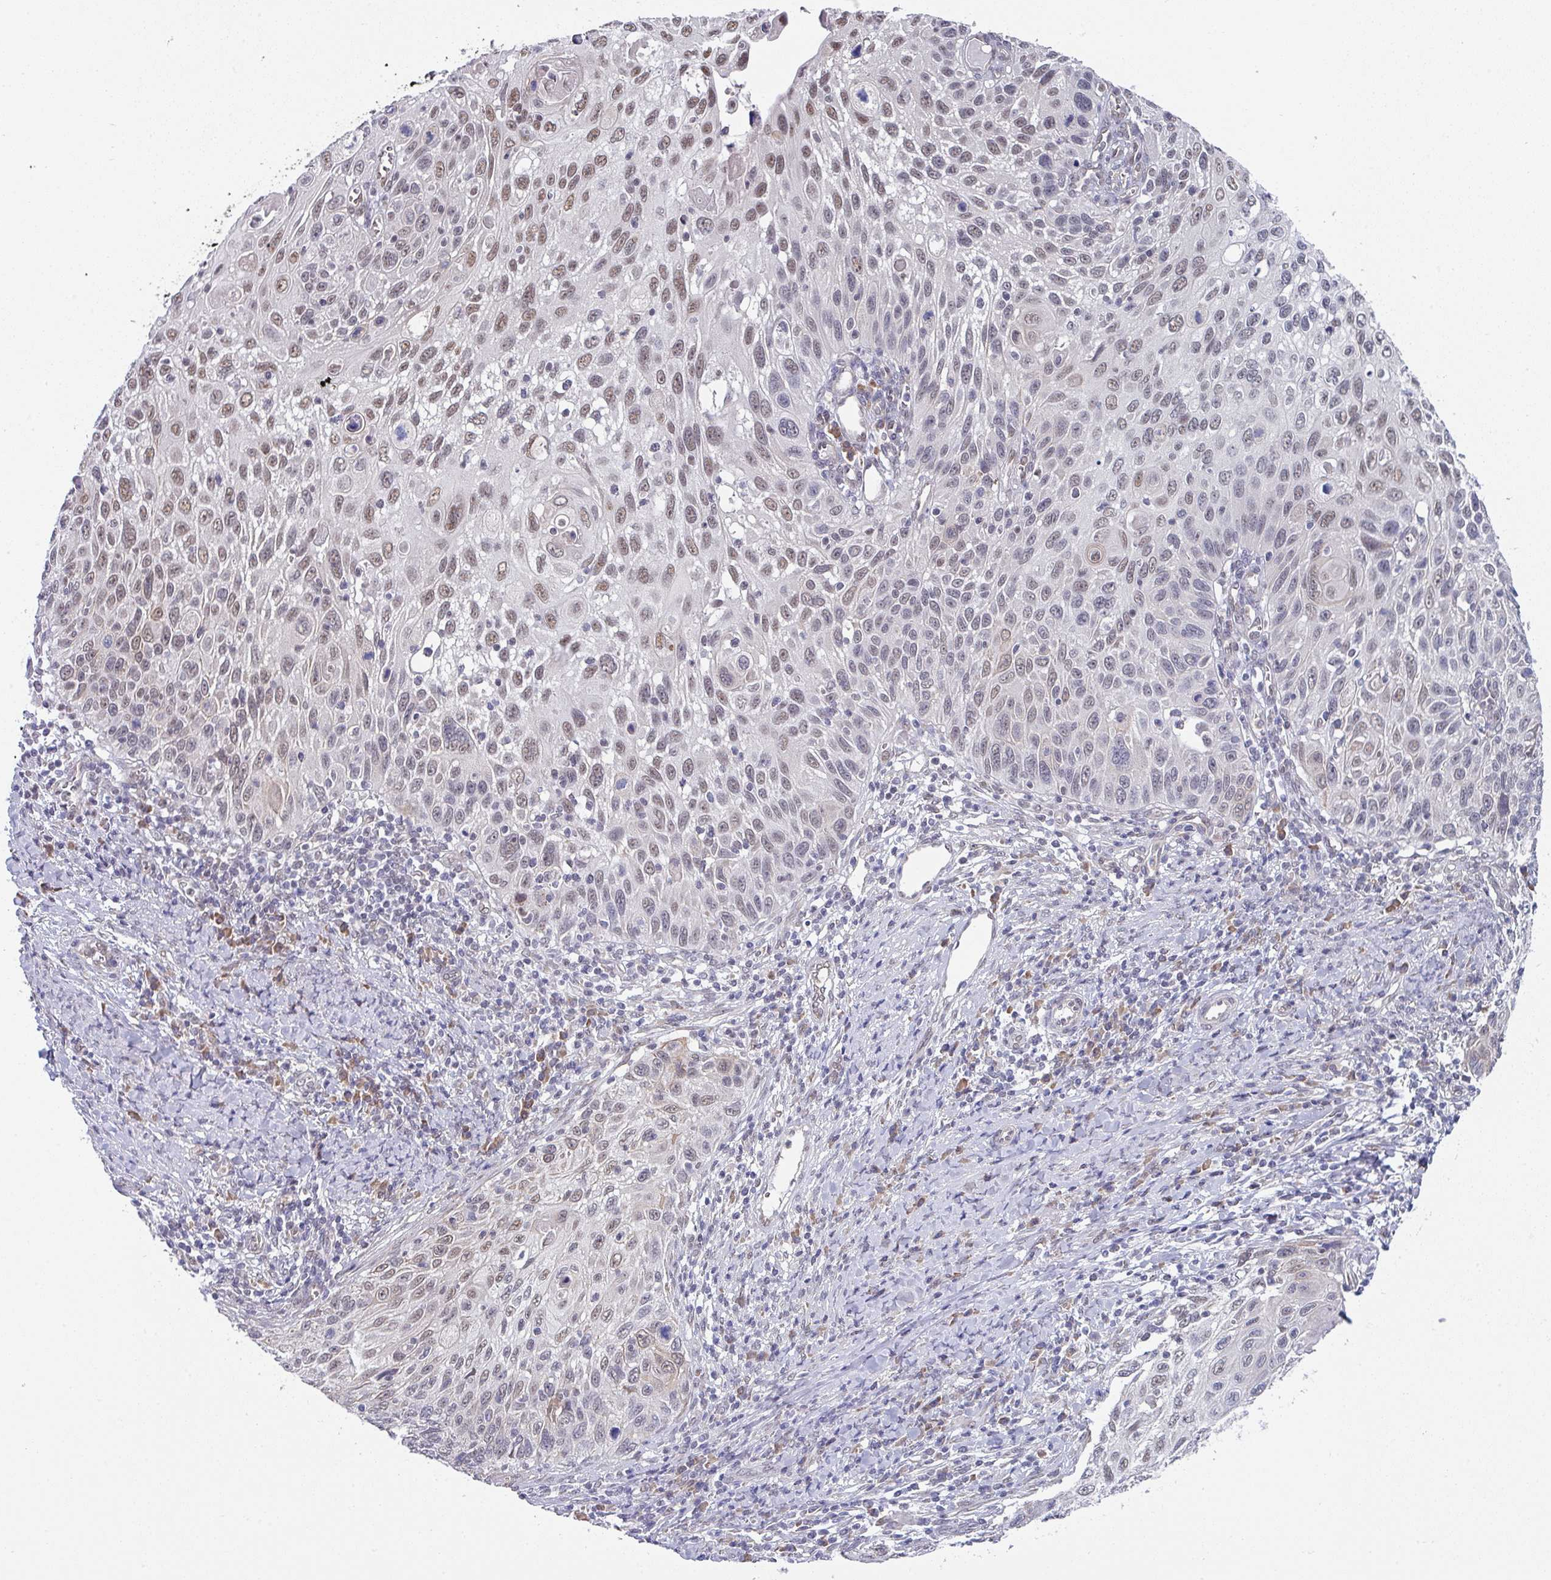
{"staining": {"intensity": "moderate", "quantity": ">75%", "location": "nuclear"}, "tissue": "cervical cancer", "cell_type": "Tumor cells", "image_type": "cancer", "snomed": [{"axis": "morphology", "description": "Squamous cell carcinoma, NOS"}, {"axis": "topography", "description": "Cervix"}], "caption": "Immunohistochemical staining of cervical cancer (squamous cell carcinoma) shows medium levels of moderate nuclear positivity in about >75% of tumor cells.", "gene": "TMED5", "patient": {"sex": "female", "age": 70}}